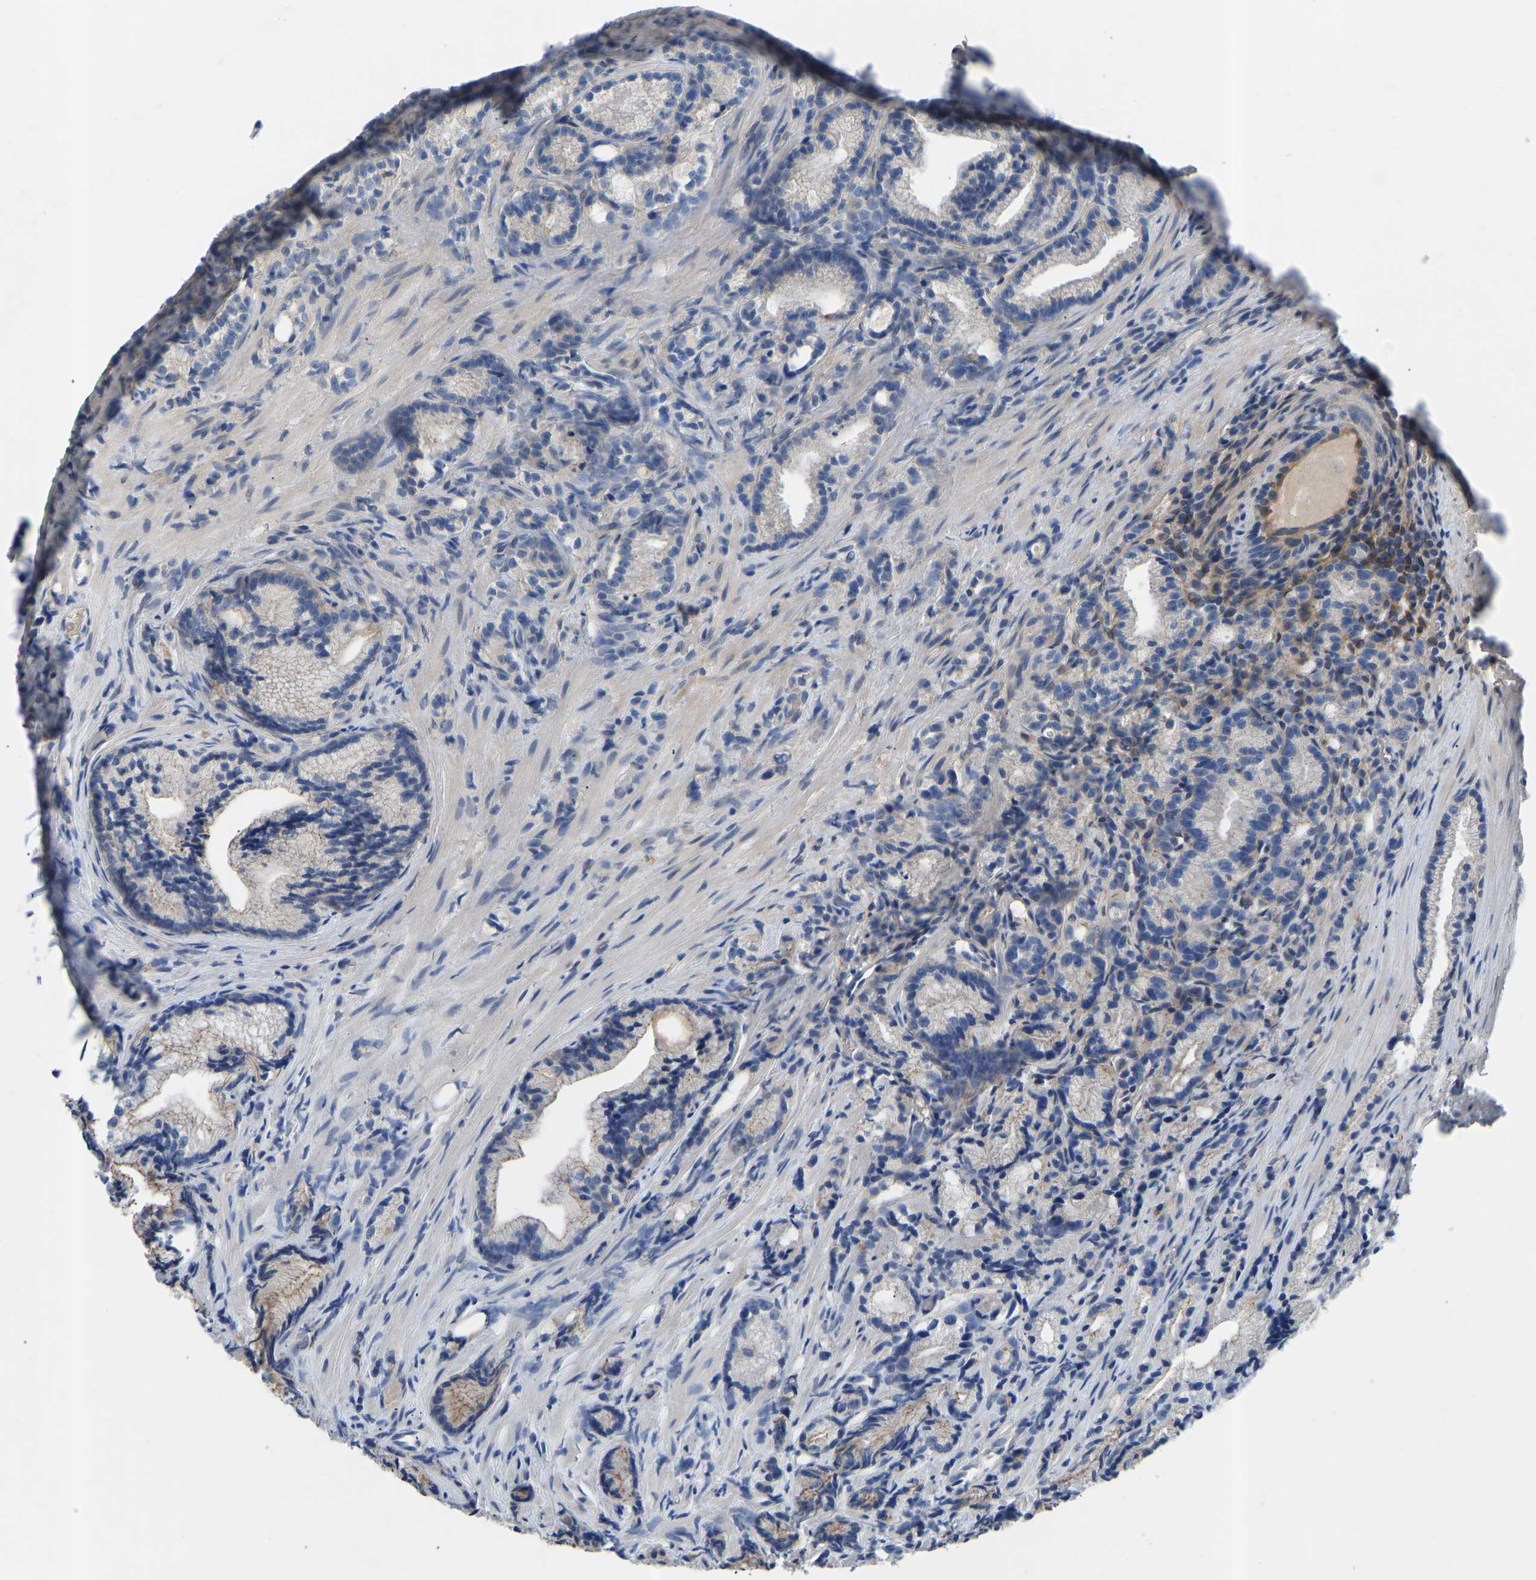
{"staining": {"intensity": "negative", "quantity": "none", "location": "none"}, "tissue": "prostate cancer", "cell_type": "Tumor cells", "image_type": "cancer", "snomed": [{"axis": "morphology", "description": "Adenocarcinoma, Low grade"}, {"axis": "topography", "description": "Prostate"}], "caption": "Immunohistochemical staining of human prostate cancer (adenocarcinoma (low-grade)) reveals no significant positivity in tumor cells.", "gene": "RBP1", "patient": {"sex": "male", "age": 89}}